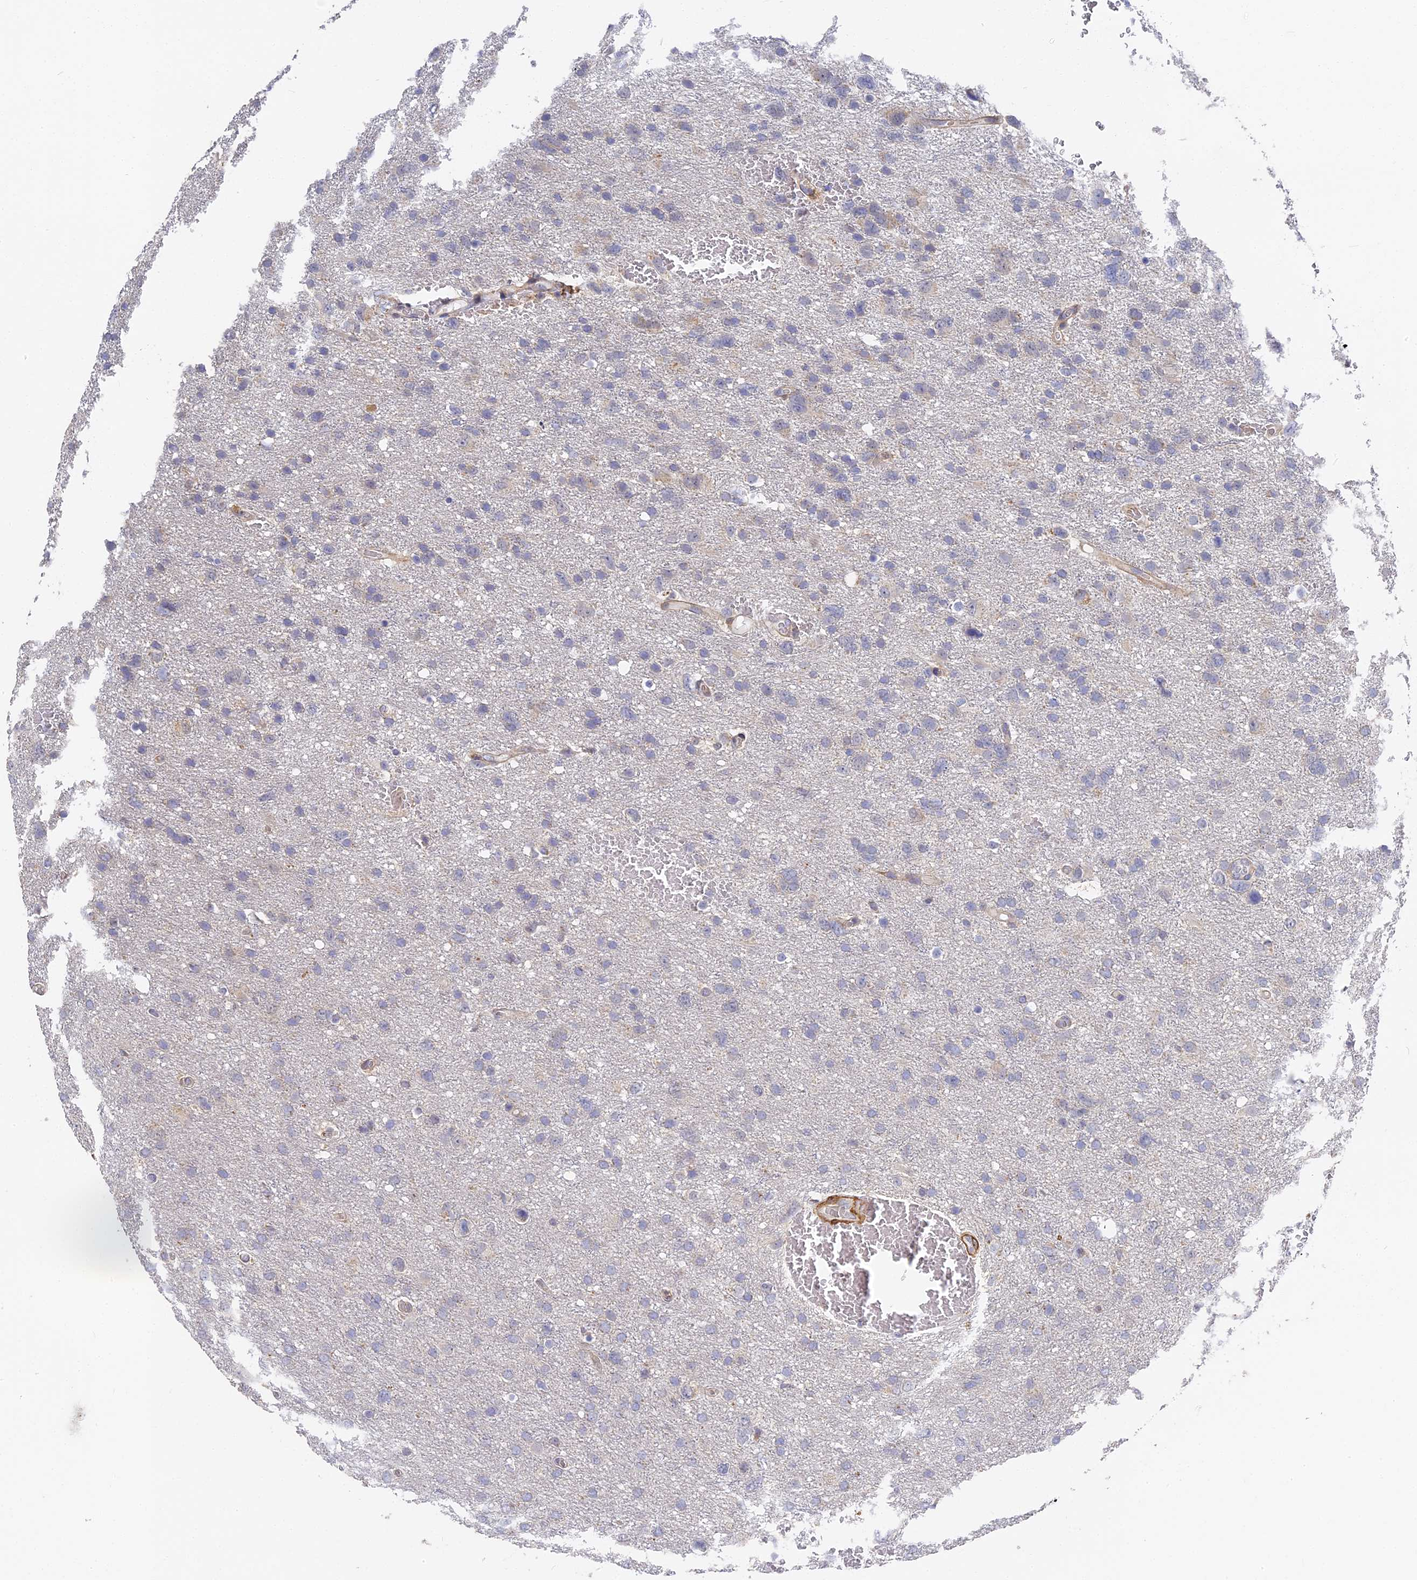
{"staining": {"intensity": "negative", "quantity": "none", "location": "none"}, "tissue": "glioma", "cell_type": "Tumor cells", "image_type": "cancer", "snomed": [{"axis": "morphology", "description": "Glioma, malignant, High grade"}, {"axis": "topography", "description": "Brain"}], "caption": "Histopathology image shows no protein positivity in tumor cells of glioma tissue.", "gene": "CCDC113", "patient": {"sex": "male", "age": 61}}